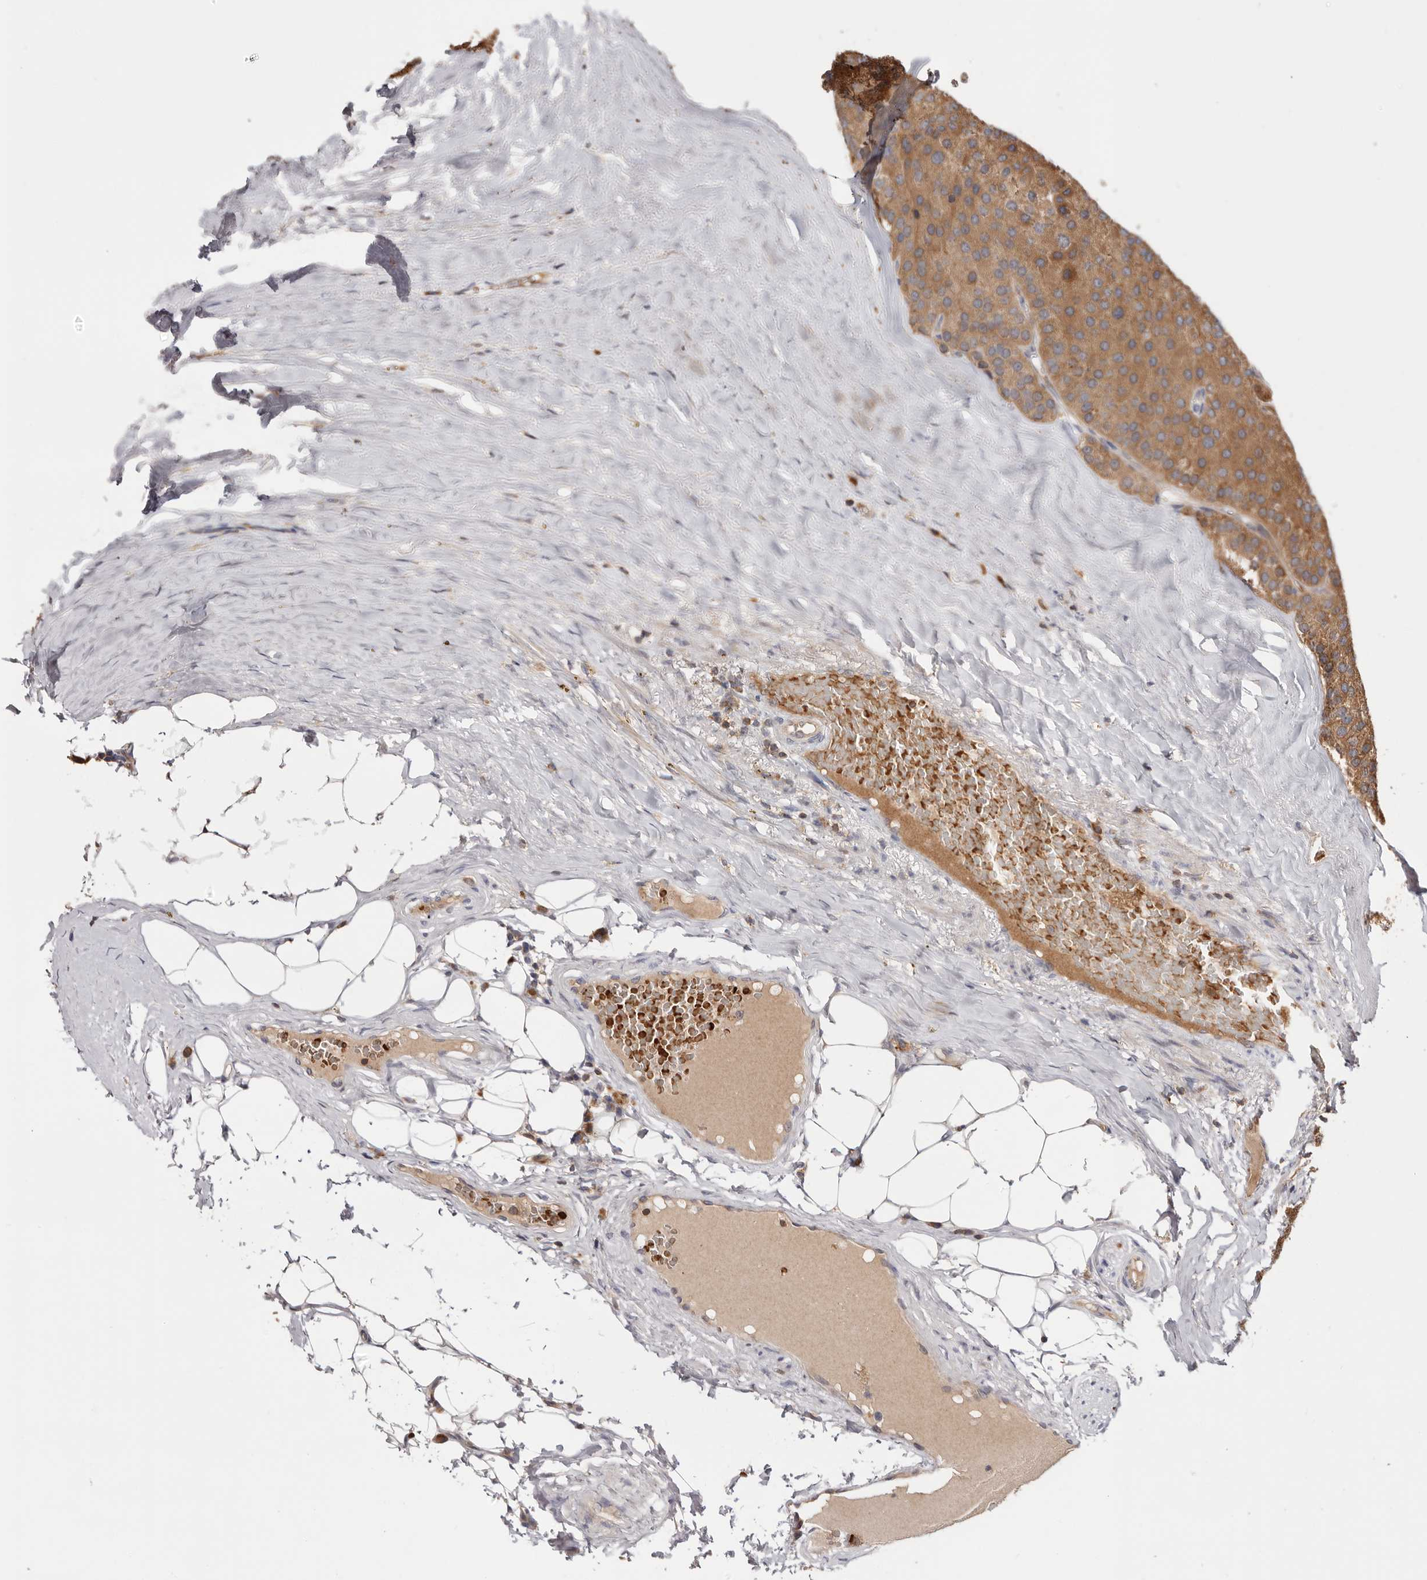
{"staining": {"intensity": "moderate", "quantity": ">75%", "location": "cytoplasmic/membranous"}, "tissue": "parathyroid gland", "cell_type": "Glandular cells", "image_type": "normal", "snomed": [{"axis": "morphology", "description": "Normal tissue, NOS"}, {"axis": "morphology", "description": "Adenoma, NOS"}, {"axis": "topography", "description": "Parathyroid gland"}], "caption": "IHC of unremarkable human parathyroid gland displays medium levels of moderate cytoplasmic/membranous positivity in about >75% of glandular cells.", "gene": "RNF213", "patient": {"sex": "female", "age": 86}}